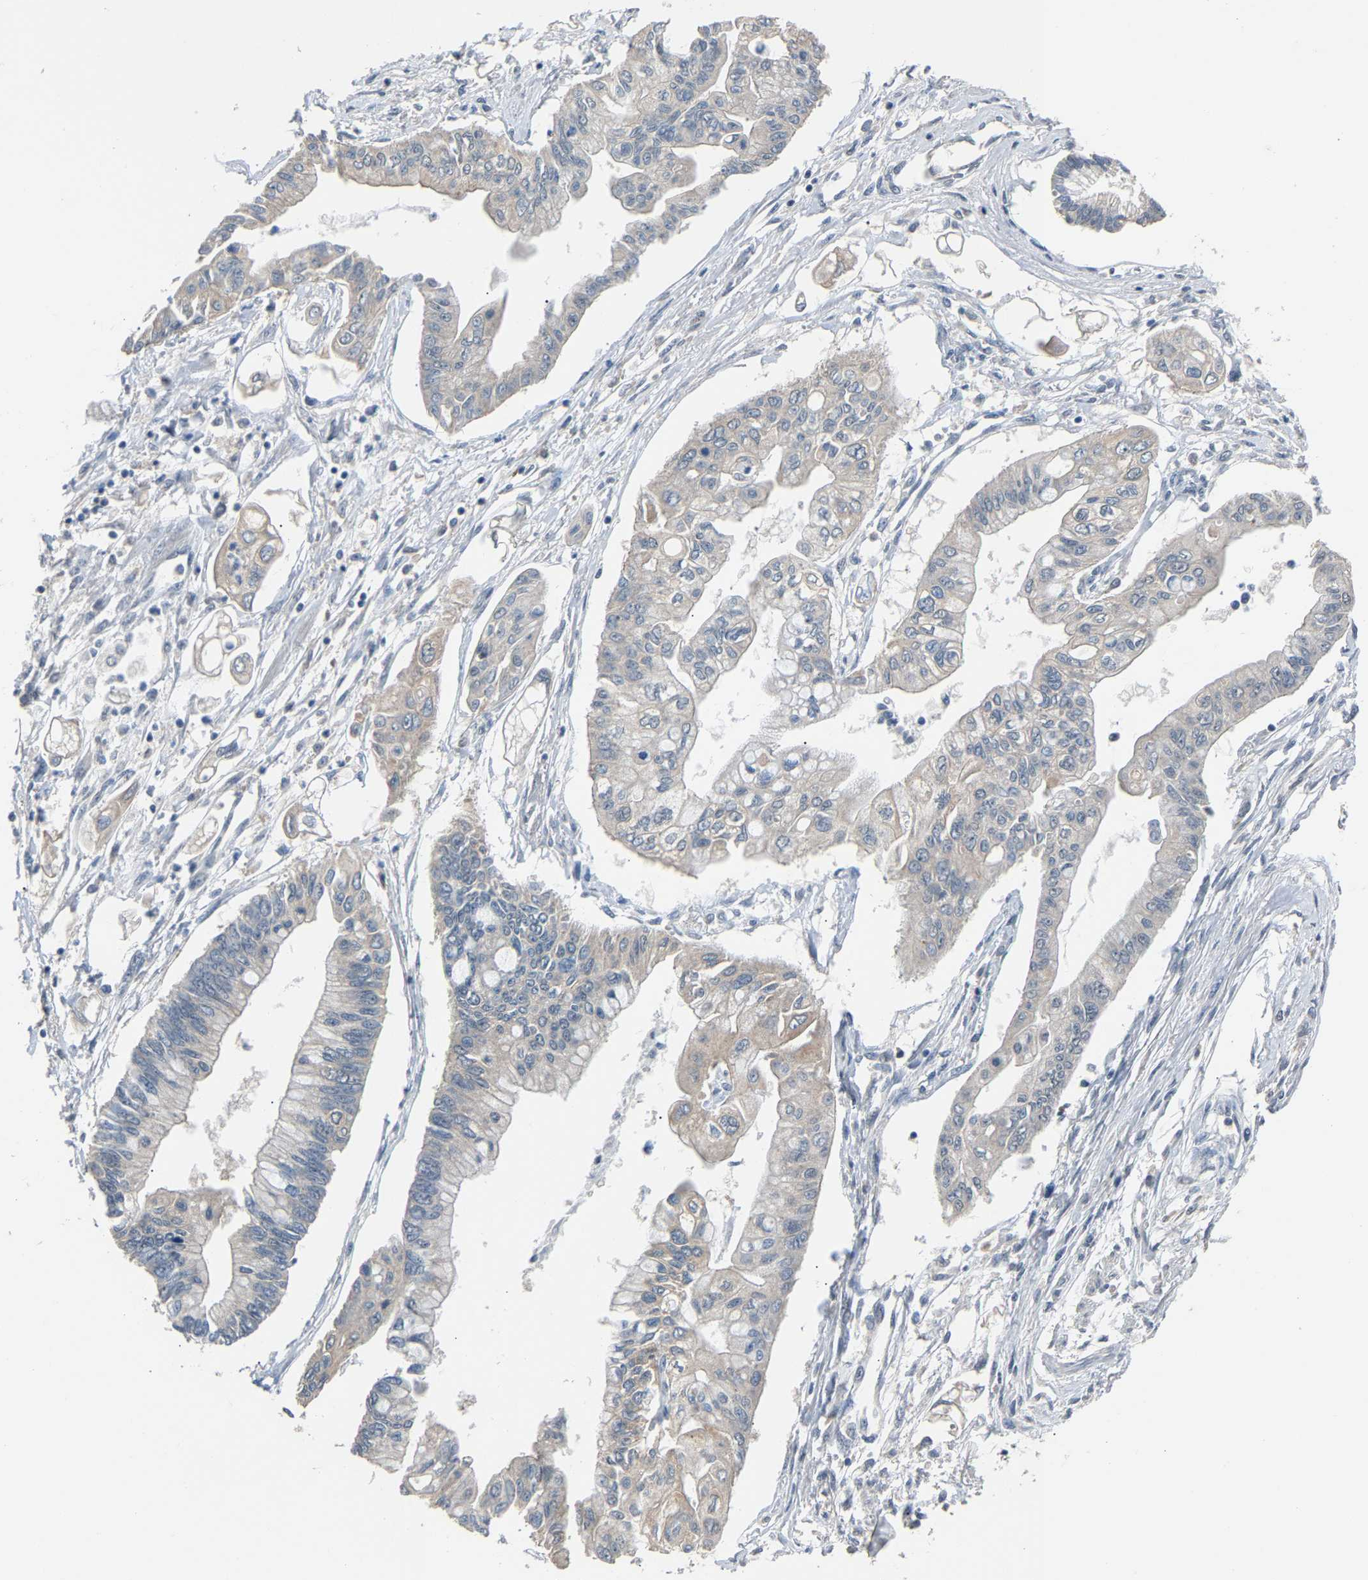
{"staining": {"intensity": "negative", "quantity": "none", "location": "none"}, "tissue": "pancreatic cancer", "cell_type": "Tumor cells", "image_type": "cancer", "snomed": [{"axis": "morphology", "description": "Adenocarcinoma, NOS"}, {"axis": "topography", "description": "Pancreas"}], "caption": "Tumor cells are negative for protein expression in human adenocarcinoma (pancreatic). Nuclei are stained in blue.", "gene": "ABCC9", "patient": {"sex": "female", "age": 77}}